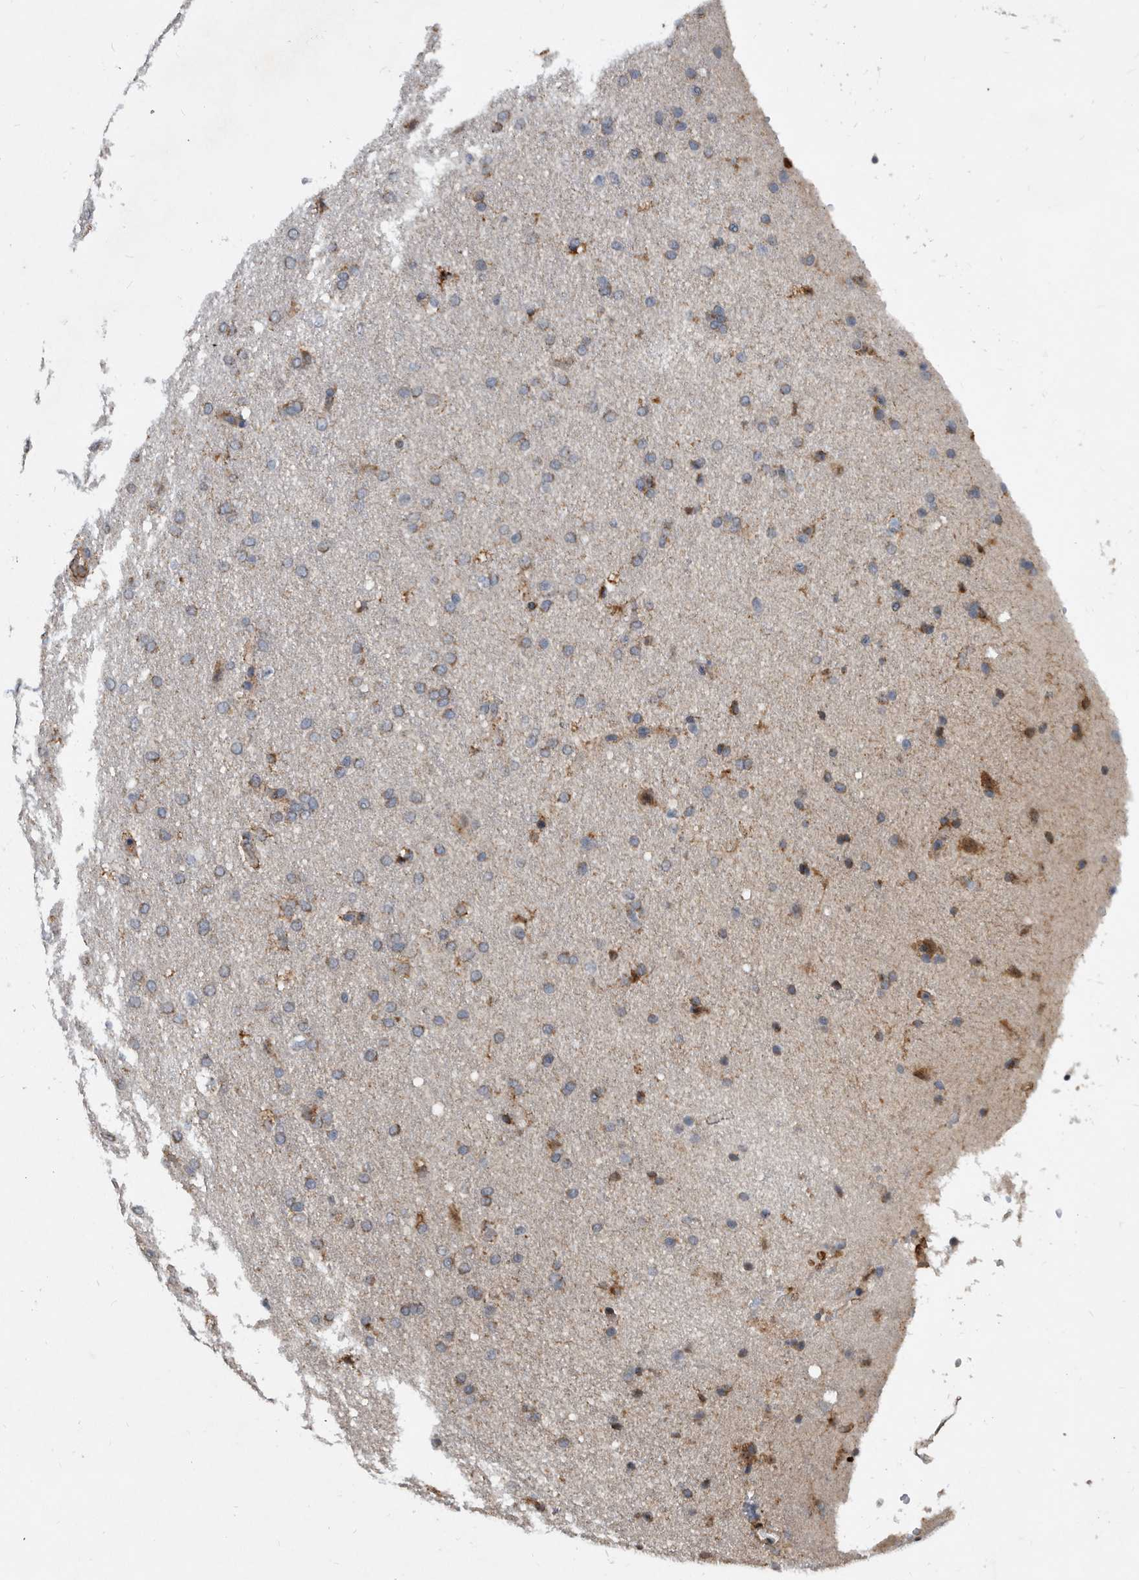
{"staining": {"intensity": "moderate", "quantity": "25%-75%", "location": "cytoplasmic/membranous"}, "tissue": "glioma", "cell_type": "Tumor cells", "image_type": "cancer", "snomed": [{"axis": "morphology", "description": "Glioma, malignant, Low grade"}, {"axis": "topography", "description": "Brain"}], "caption": "Tumor cells exhibit moderate cytoplasmic/membranous staining in about 25%-75% of cells in glioma. (DAB IHC with brightfield microscopy, high magnification).", "gene": "PI15", "patient": {"sex": "female", "age": 37}}